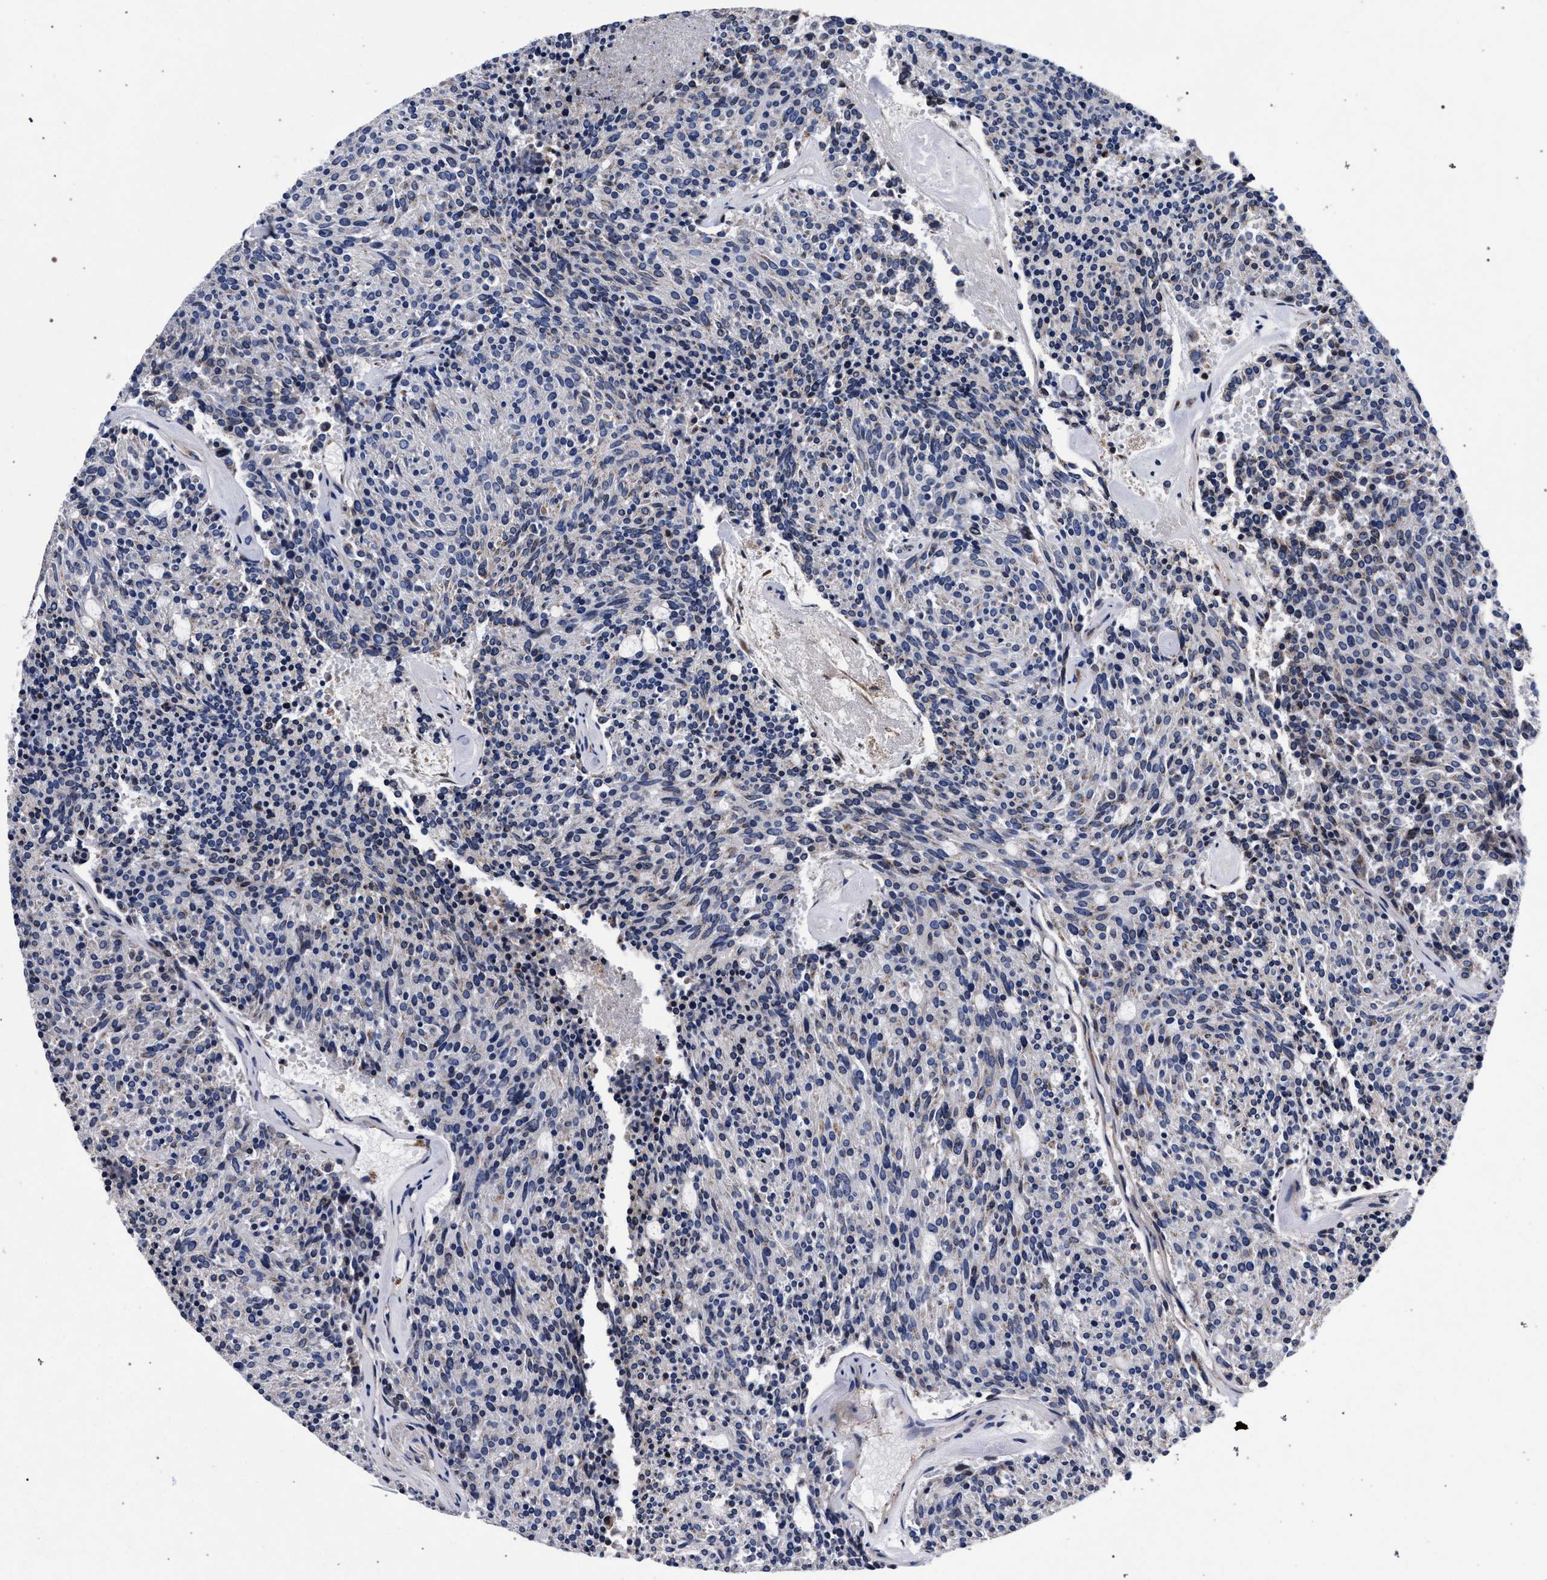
{"staining": {"intensity": "negative", "quantity": "none", "location": "none"}, "tissue": "carcinoid", "cell_type": "Tumor cells", "image_type": "cancer", "snomed": [{"axis": "morphology", "description": "Carcinoid, malignant, NOS"}, {"axis": "topography", "description": "Pancreas"}], "caption": "Tumor cells are negative for brown protein staining in carcinoid.", "gene": "ACOX1", "patient": {"sex": "female", "age": 54}}